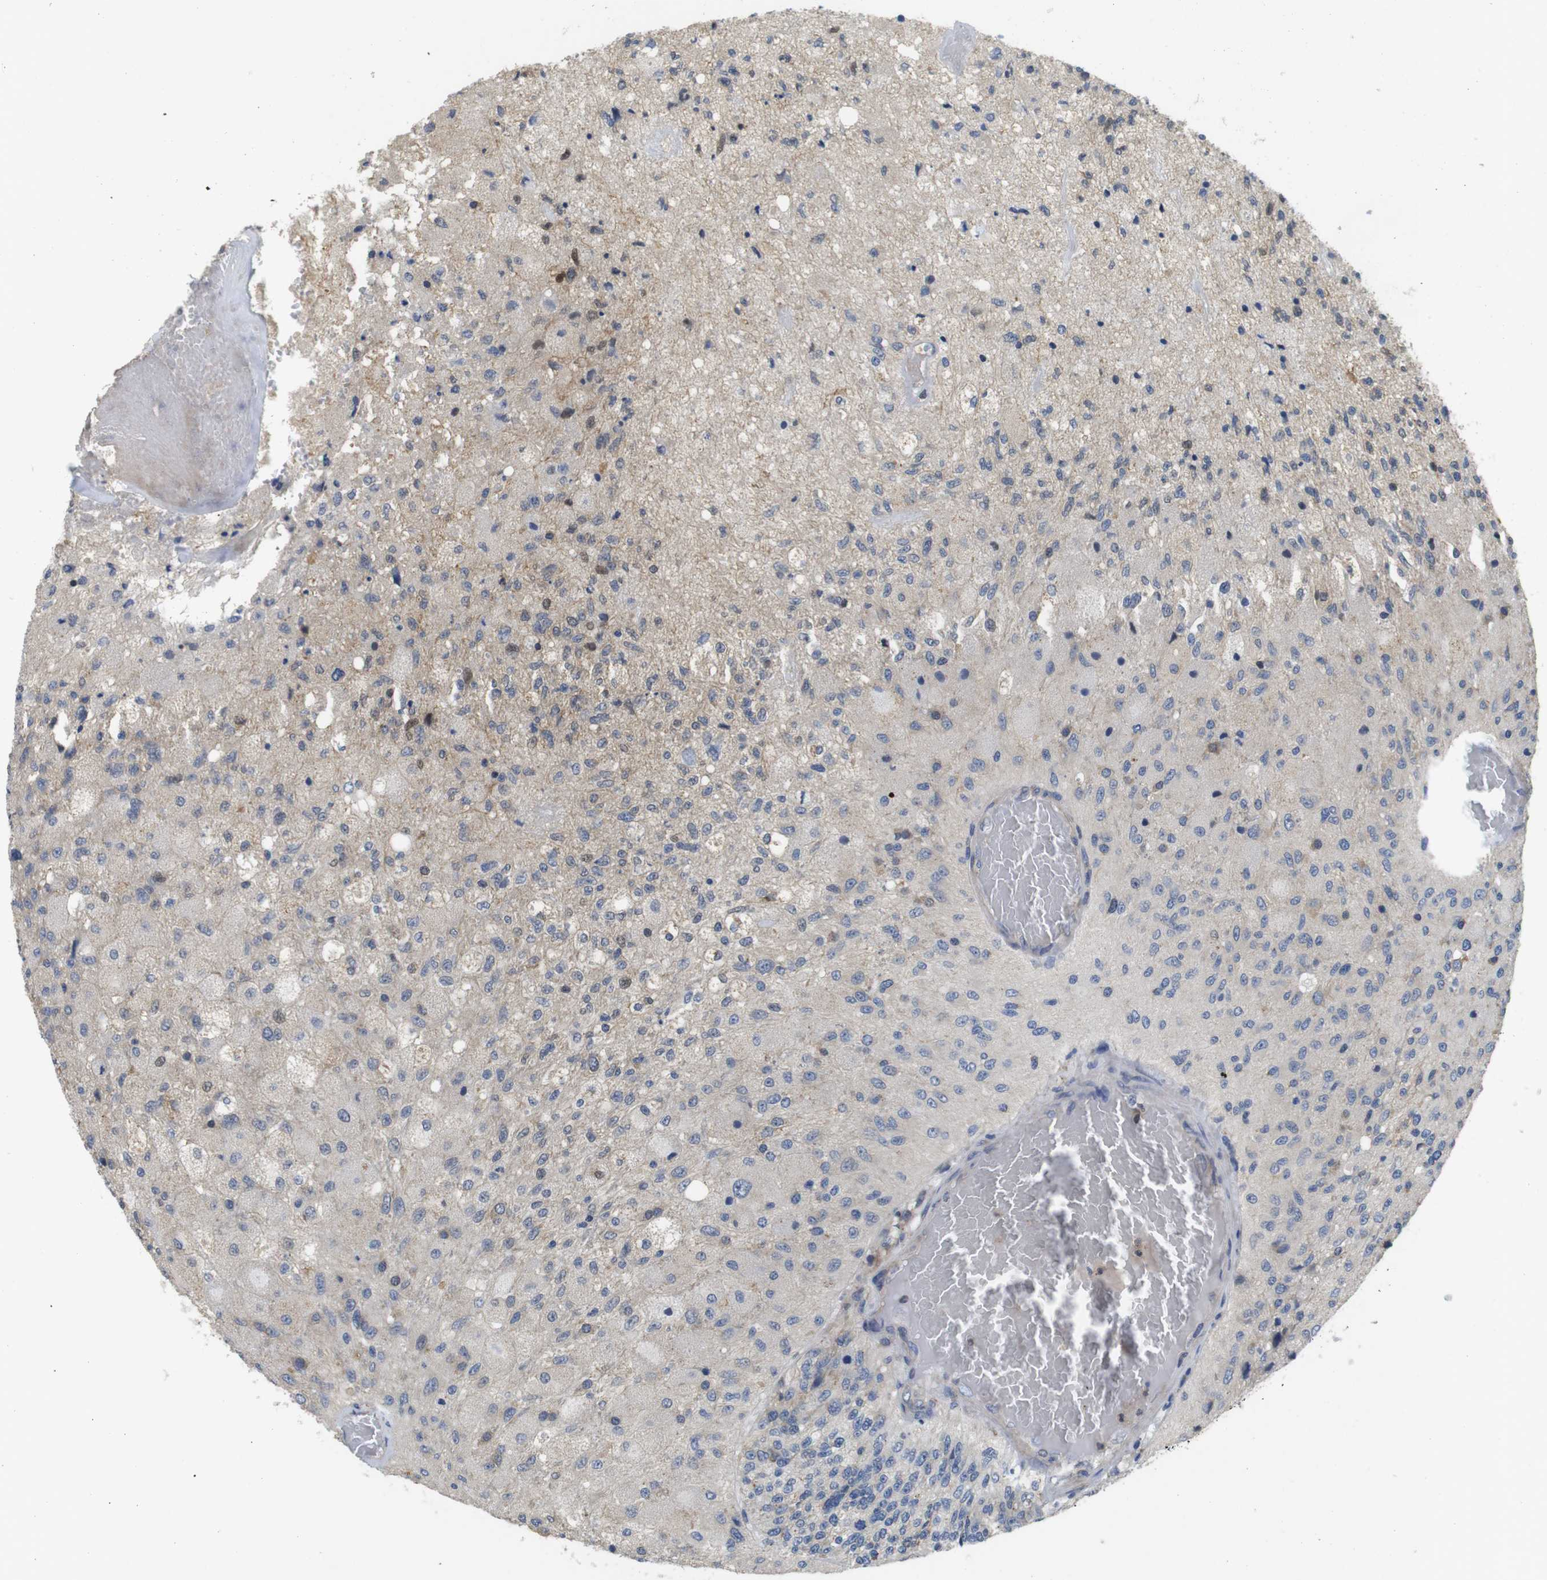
{"staining": {"intensity": "weak", "quantity": "<25%", "location": "nuclear"}, "tissue": "glioma", "cell_type": "Tumor cells", "image_type": "cancer", "snomed": [{"axis": "morphology", "description": "Normal tissue, NOS"}, {"axis": "morphology", "description": "Glioma, malignant, High grade"}, {"axis": "topography", "description": "Cerebral cortex"}], "caption": "A high-resolution micrograph shows immunohistochemistry (IHC) staining of malignant high-grade glioma, which exhibits no significant positivity in tumor cells.", "gene": "FNTA", "patient": {"sex": "male", "age": 77}}